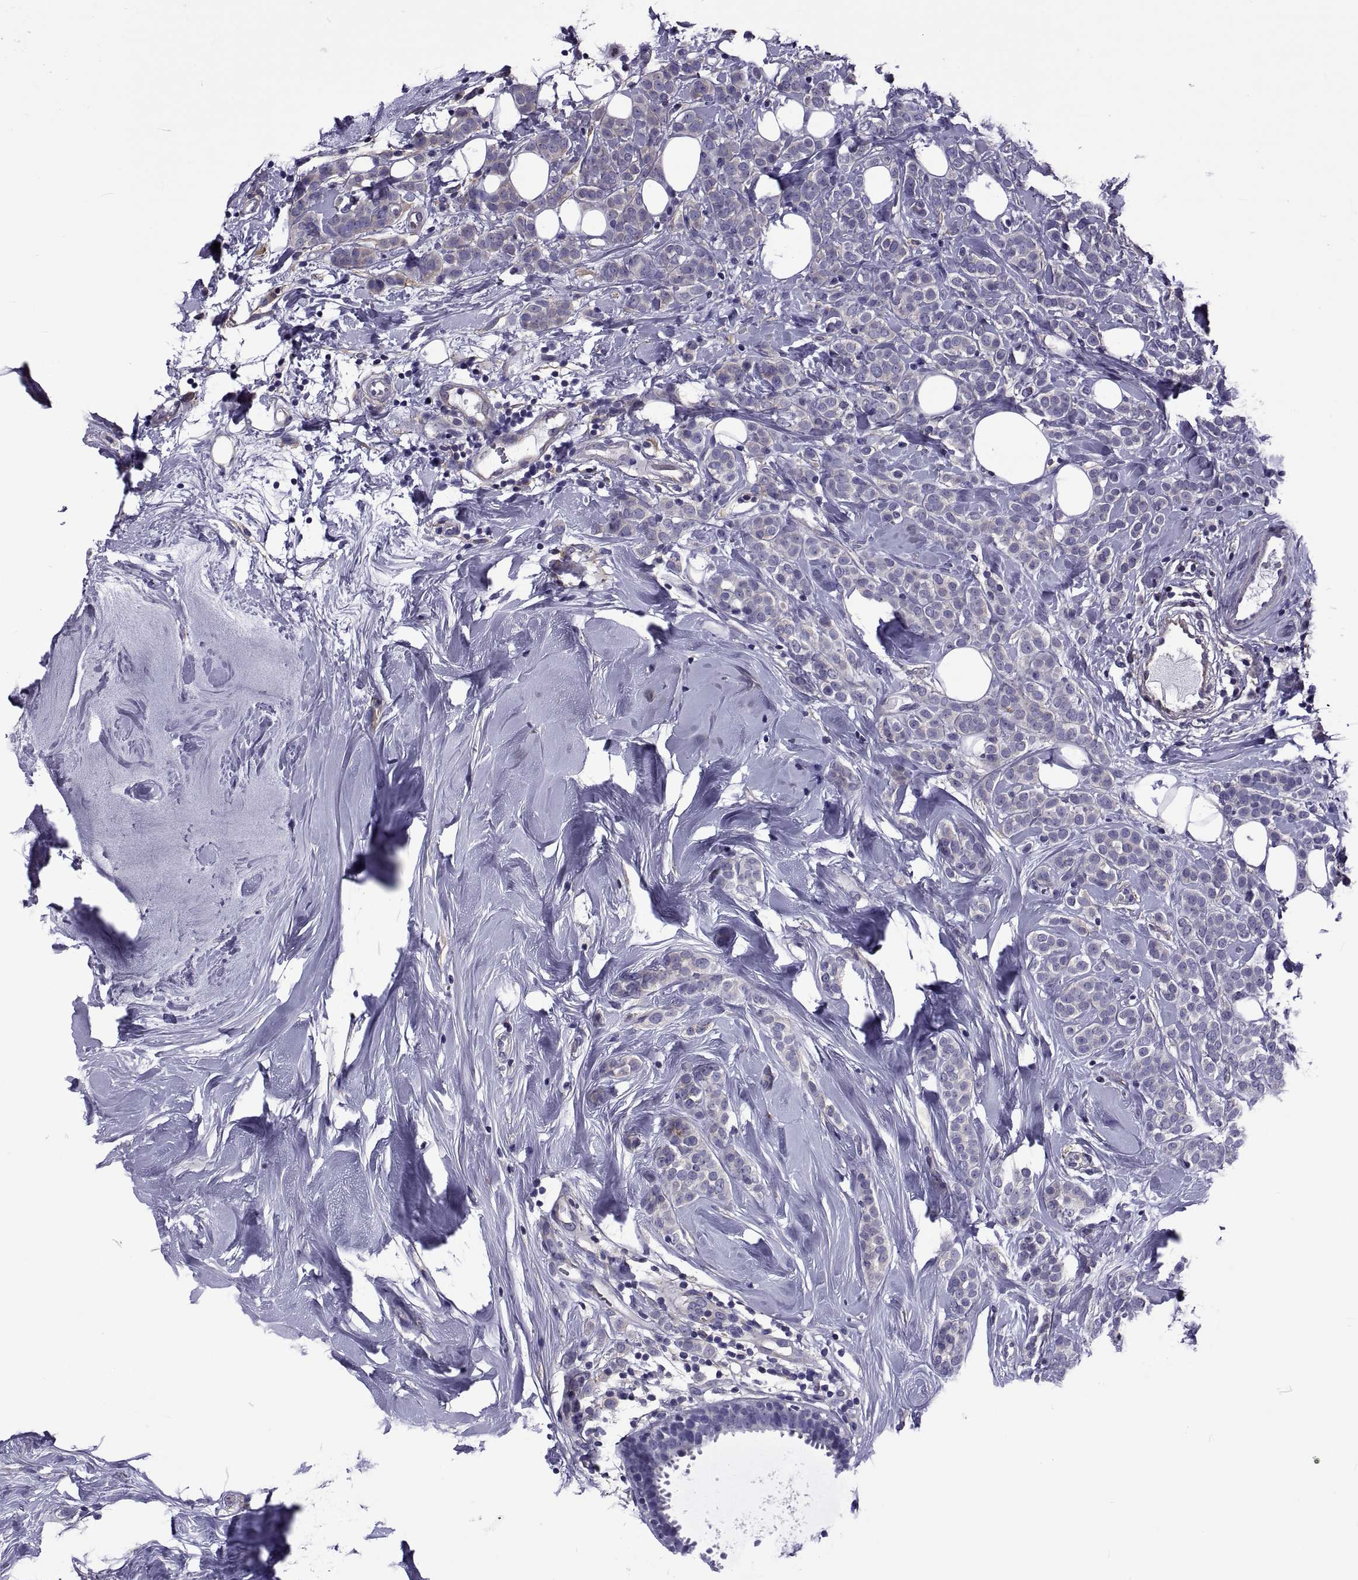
{"staining": {"intensity": "negative", "quantity": "none", "location": "none"}, "tissue": "breast cancer", "cell_type": "Tumor cells", "image_type": "cancer", "snomed": [{"axis": "morphology", "description": "Lobular carcinoma"}, {"axis": "topography", "description": "Breast"}], "caption": "Micrograph shows no protein positivity in tumor cells of breast lobular carcinoma tissue.", "gene": "TMC3", "patient": {"sex": "female", "age": 49}}